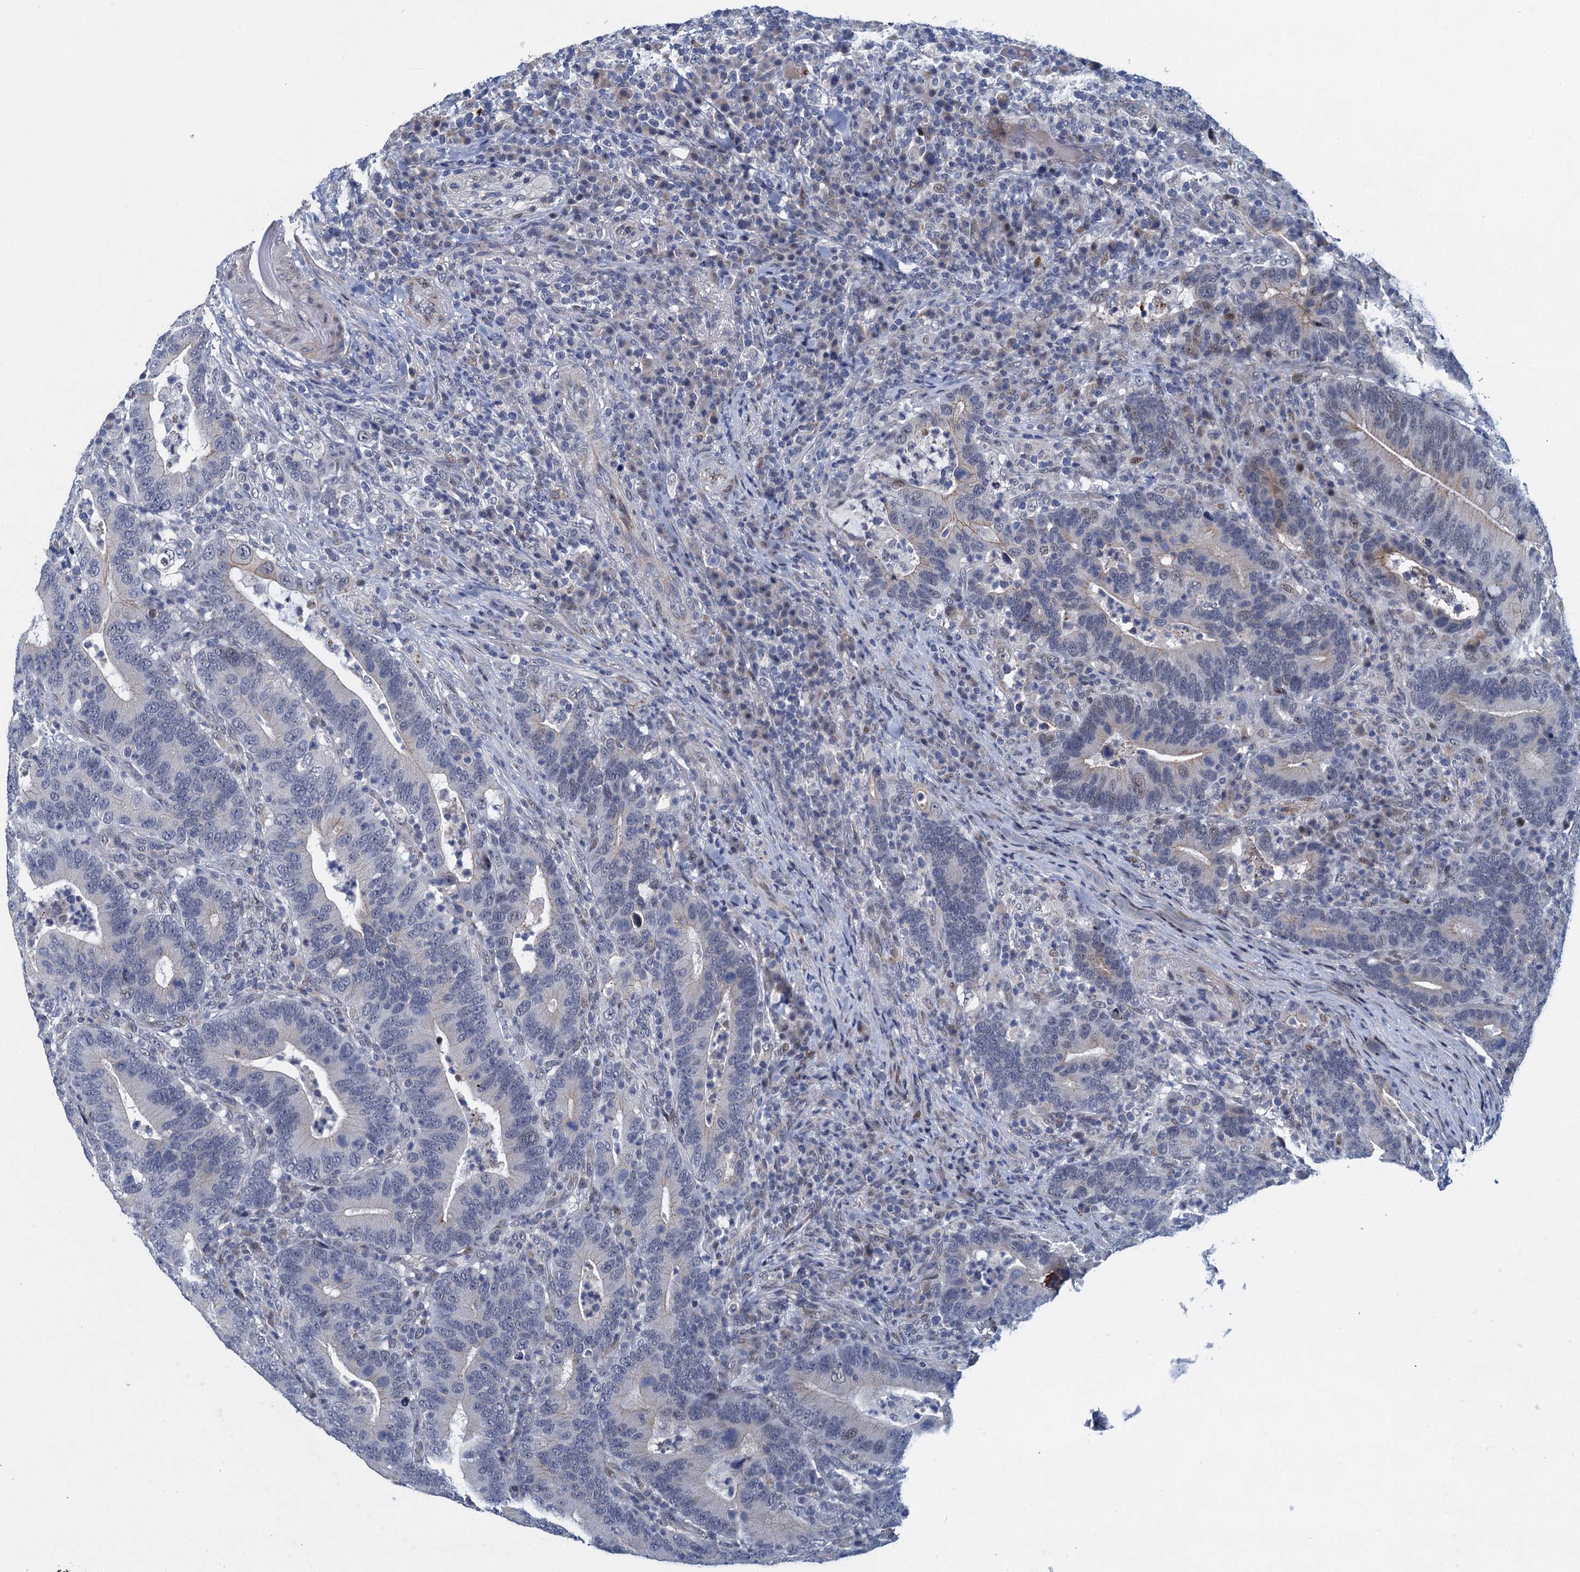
{"staining": {"intensity": "weak", "quantity": "<25%", "location": "cytoplasmic/membranous,nuclear"}, "tissue": "colorectal cancer", "cell_type": "Tumor cells", "image_type": "cancer", "snomed": [{"axis": "morphology", "description": "Adenocarcinoma, NOS"}, {"axis": "topography", "description": "Colon"}], "caption": "This is an immunohistochemistry histopathology image of human adenocarcinoma (colorectal). There is no positivity in tumor cells.", "gene": "ATOSA", "patient": {"sex": "female", "age": 66}}